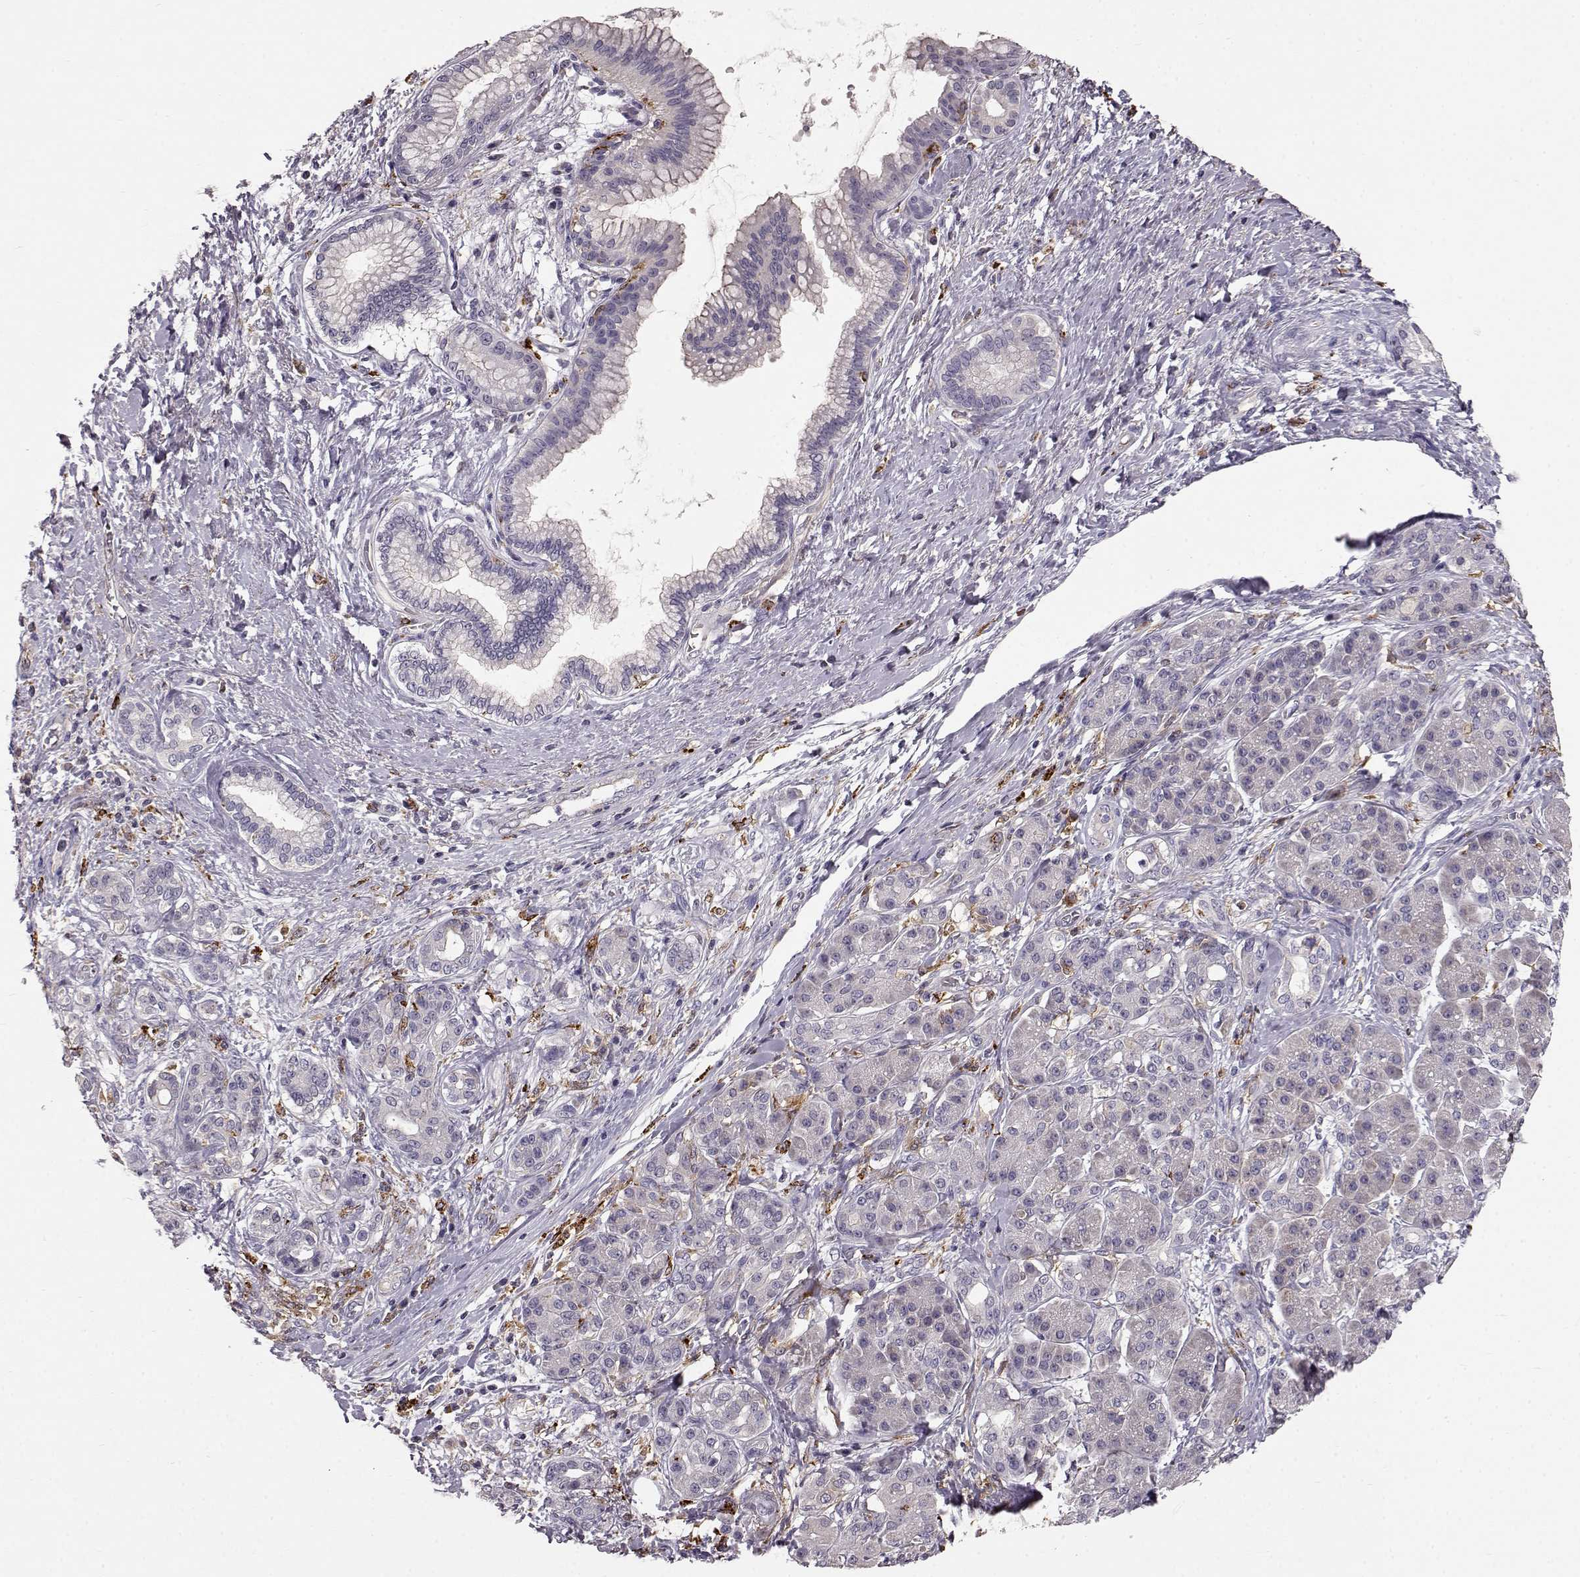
{"staining": {"intensity": "negative", "quantity": "none", "location": "none"}, "tissue": "pancreatic cancer", "cell_type": "Tumor cells", "image_type": "cancer", "snomed": [{"axis": "morphology", "description": "Adenocarcinoma, NOS"}, {"axis": "topography", "description": "Pancreas"}], "caption": "IHC image of human pancreatic cancer (adenocarcinoma) stained for a protein (brown), which demonstrates no positivity in tumor cells. (Stains: DAB (3,3'-diaminobenzidine) IHC with hematoxylin counter stain, Microscopy: brightfield microscopy at high magnification).", "gene": "CCNF", "patient": {"sex": "female", "age": 73}}